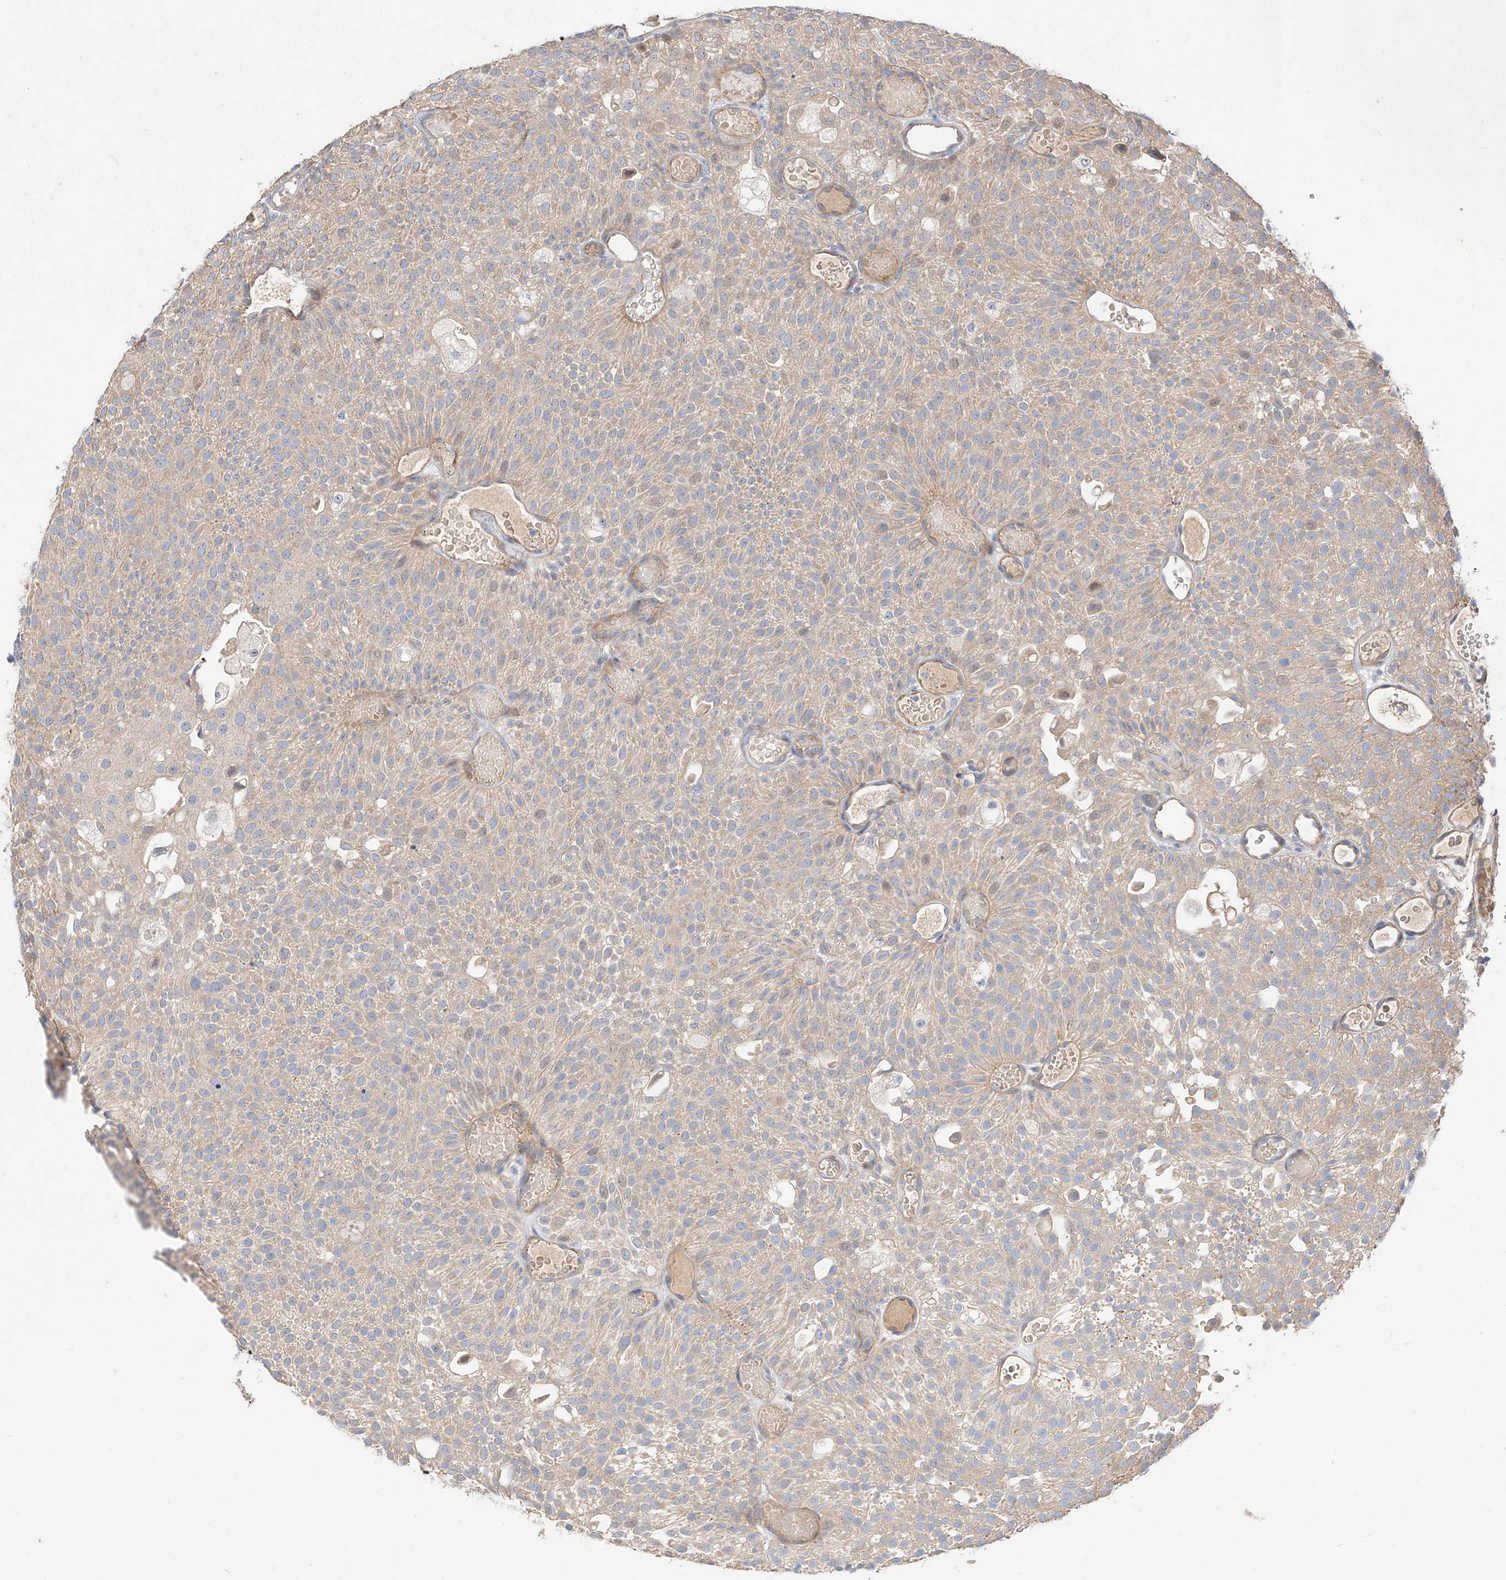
{"staining": {"intensity": "weak", "quantity": ">75%", "location": "cytoplasmic/membranous"}, "tissue": "urothelial cancer", "cell_type": "Tumor cells", "image_type": "cancer", "snomed": [{"axis": "morphology", "description": "Urothelial carcinoma, Low grade"}, {"axis": "topography", "description": "Urinary bladder"}], "caption": "Urothelial carcinoma (low-grade) stained with a protein marker shows weak staining in tumor cells.", "gene": "DIRAS3", "patient": {"sex": "male", "age": 78}}